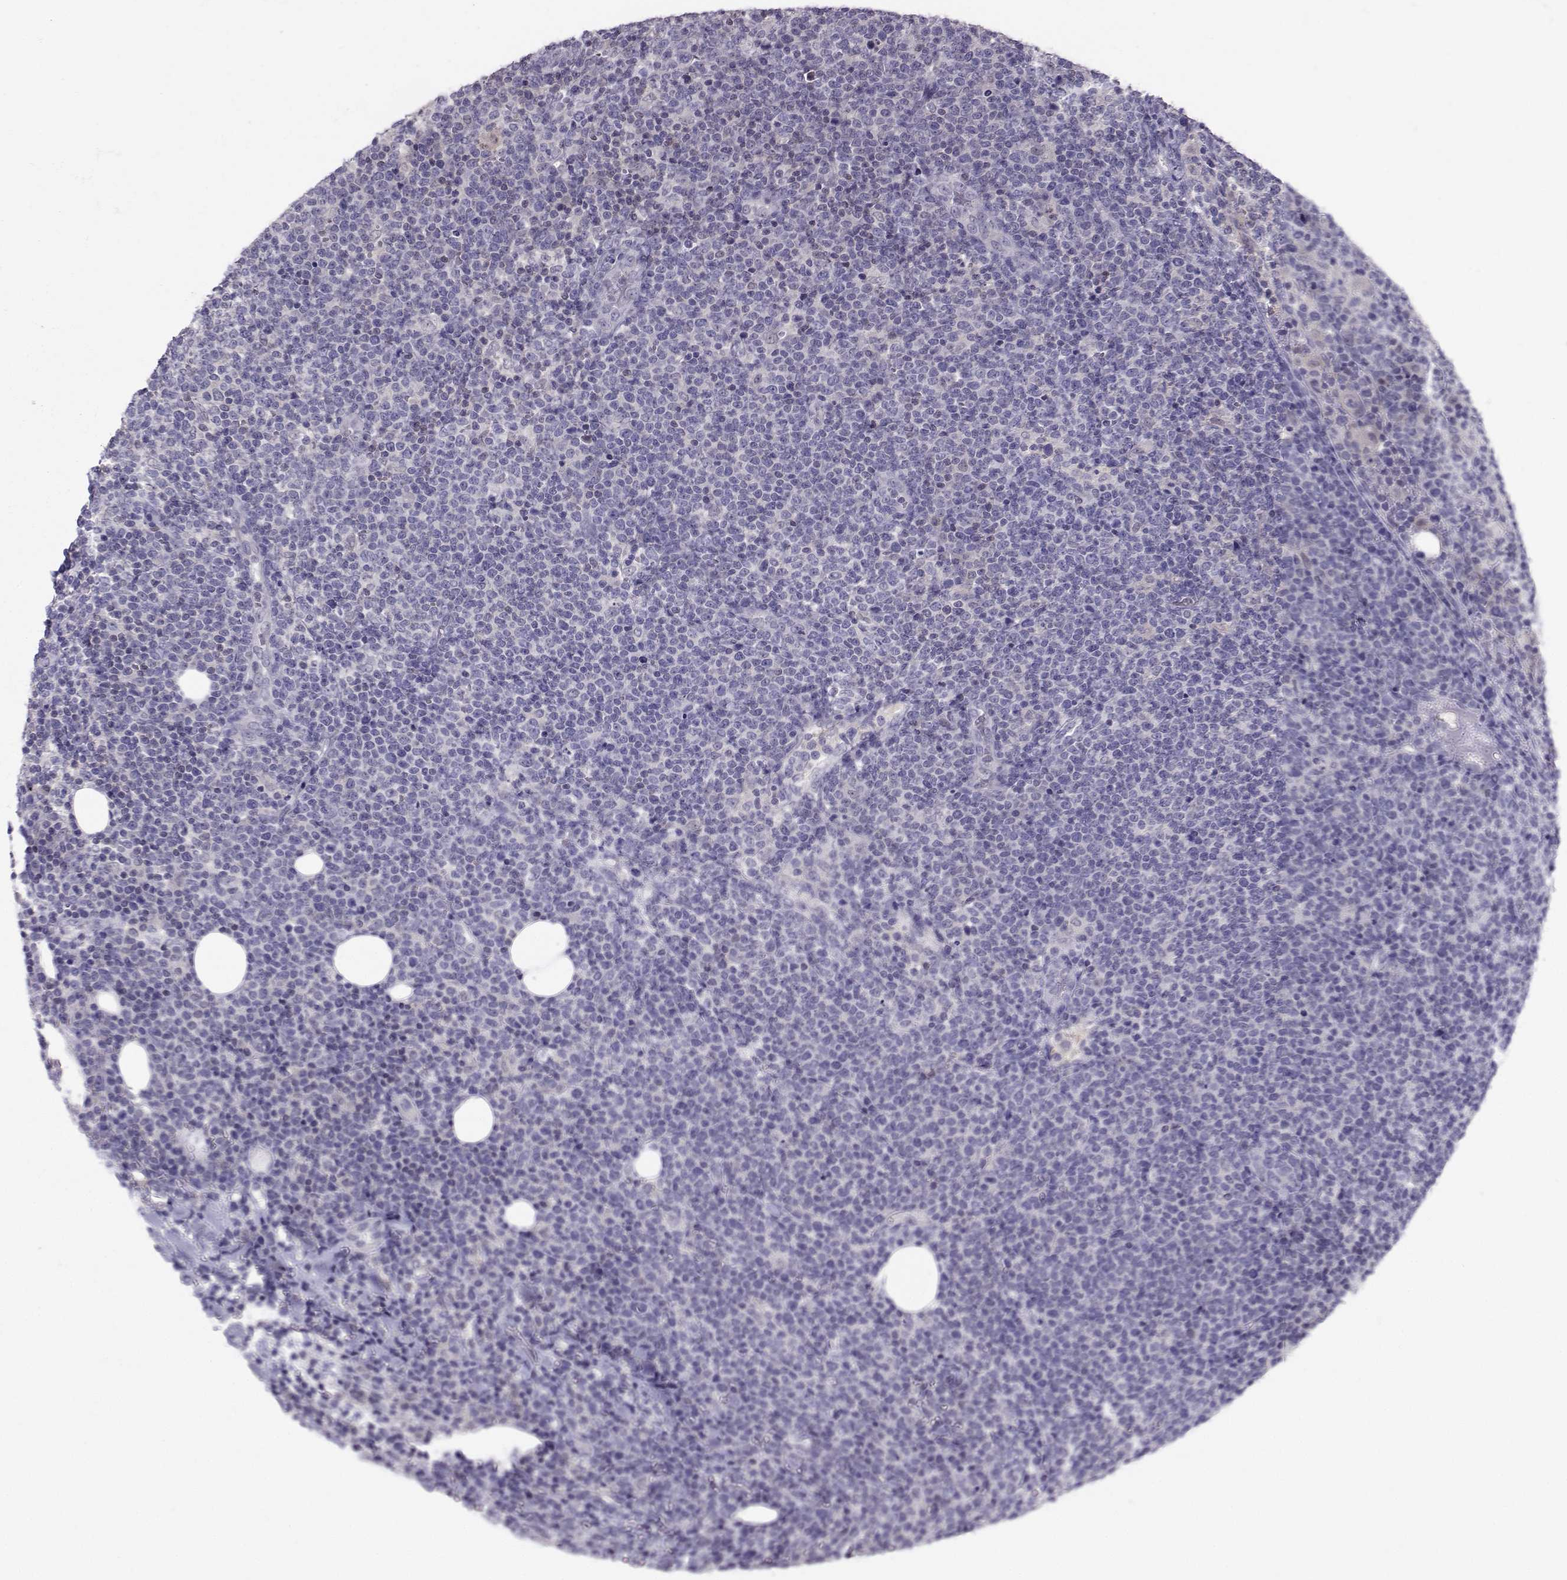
{"staining": {"intensity": "negative", "quantity": "none", "location": "none"}, "tissue": "lymphoma", "cell_type": "Tumor cells", "image_type": "cancer", "snomed": [{"axis": "morphology", "description": "Malignant lymphoma, non-Hodgkin's type, High grade"}, {"axis": "topography", "description": "Lymph node"}], "caption": "Immunohistochemistry (IHC) of lymphoma demonstrates no positivity in tumor cells. The staining is performed using DAB (3,3'-diaminobenzidine) brown chromogen with nuclei counter-stained in using hematoxylin.", "gene": "PGK1", "patient": {"sex": "male", "age": 61}}